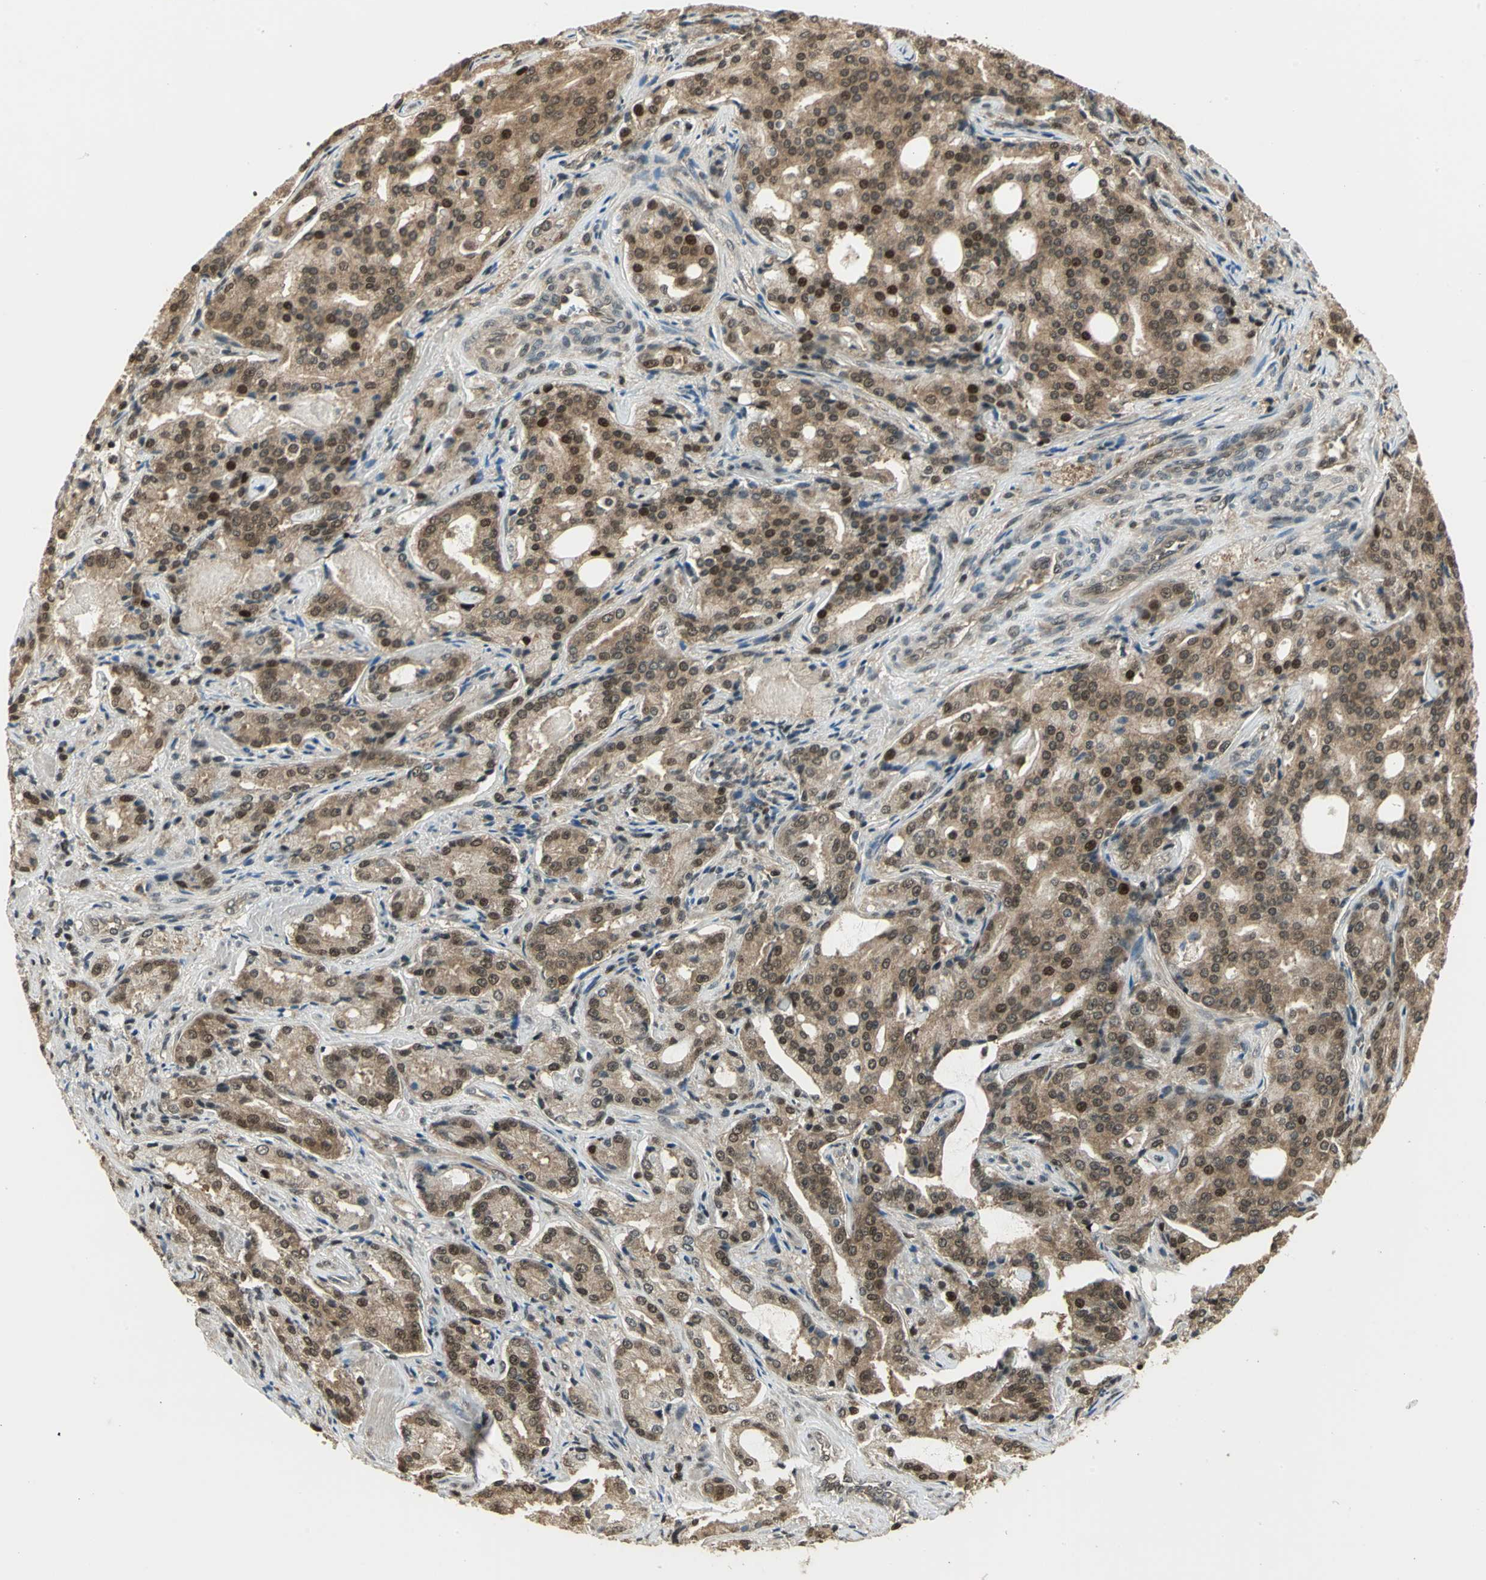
{"staining": {"intensity": "moderate", "quantity": ">75%", "location": "cytoplasmic/membranous,nuclear"}, "tissue": "prostate cancer", "cell_type": "Tumor cells", "image_type": "cancer", "snomed": [{"axis": "morphology", "description": "Adenocarcinoma, High grade"}, {"axis": "topography", "description": "Prostate"}], "caption": "Protein staining exhibits moderate cytoplasmic/membranous and nuclear positivity in approximately >75% of tumor cells in high-grade adenocarcinoma (prostate).", "gene": "PSMC3", "patient": {"sex": "male", "age": 72}}